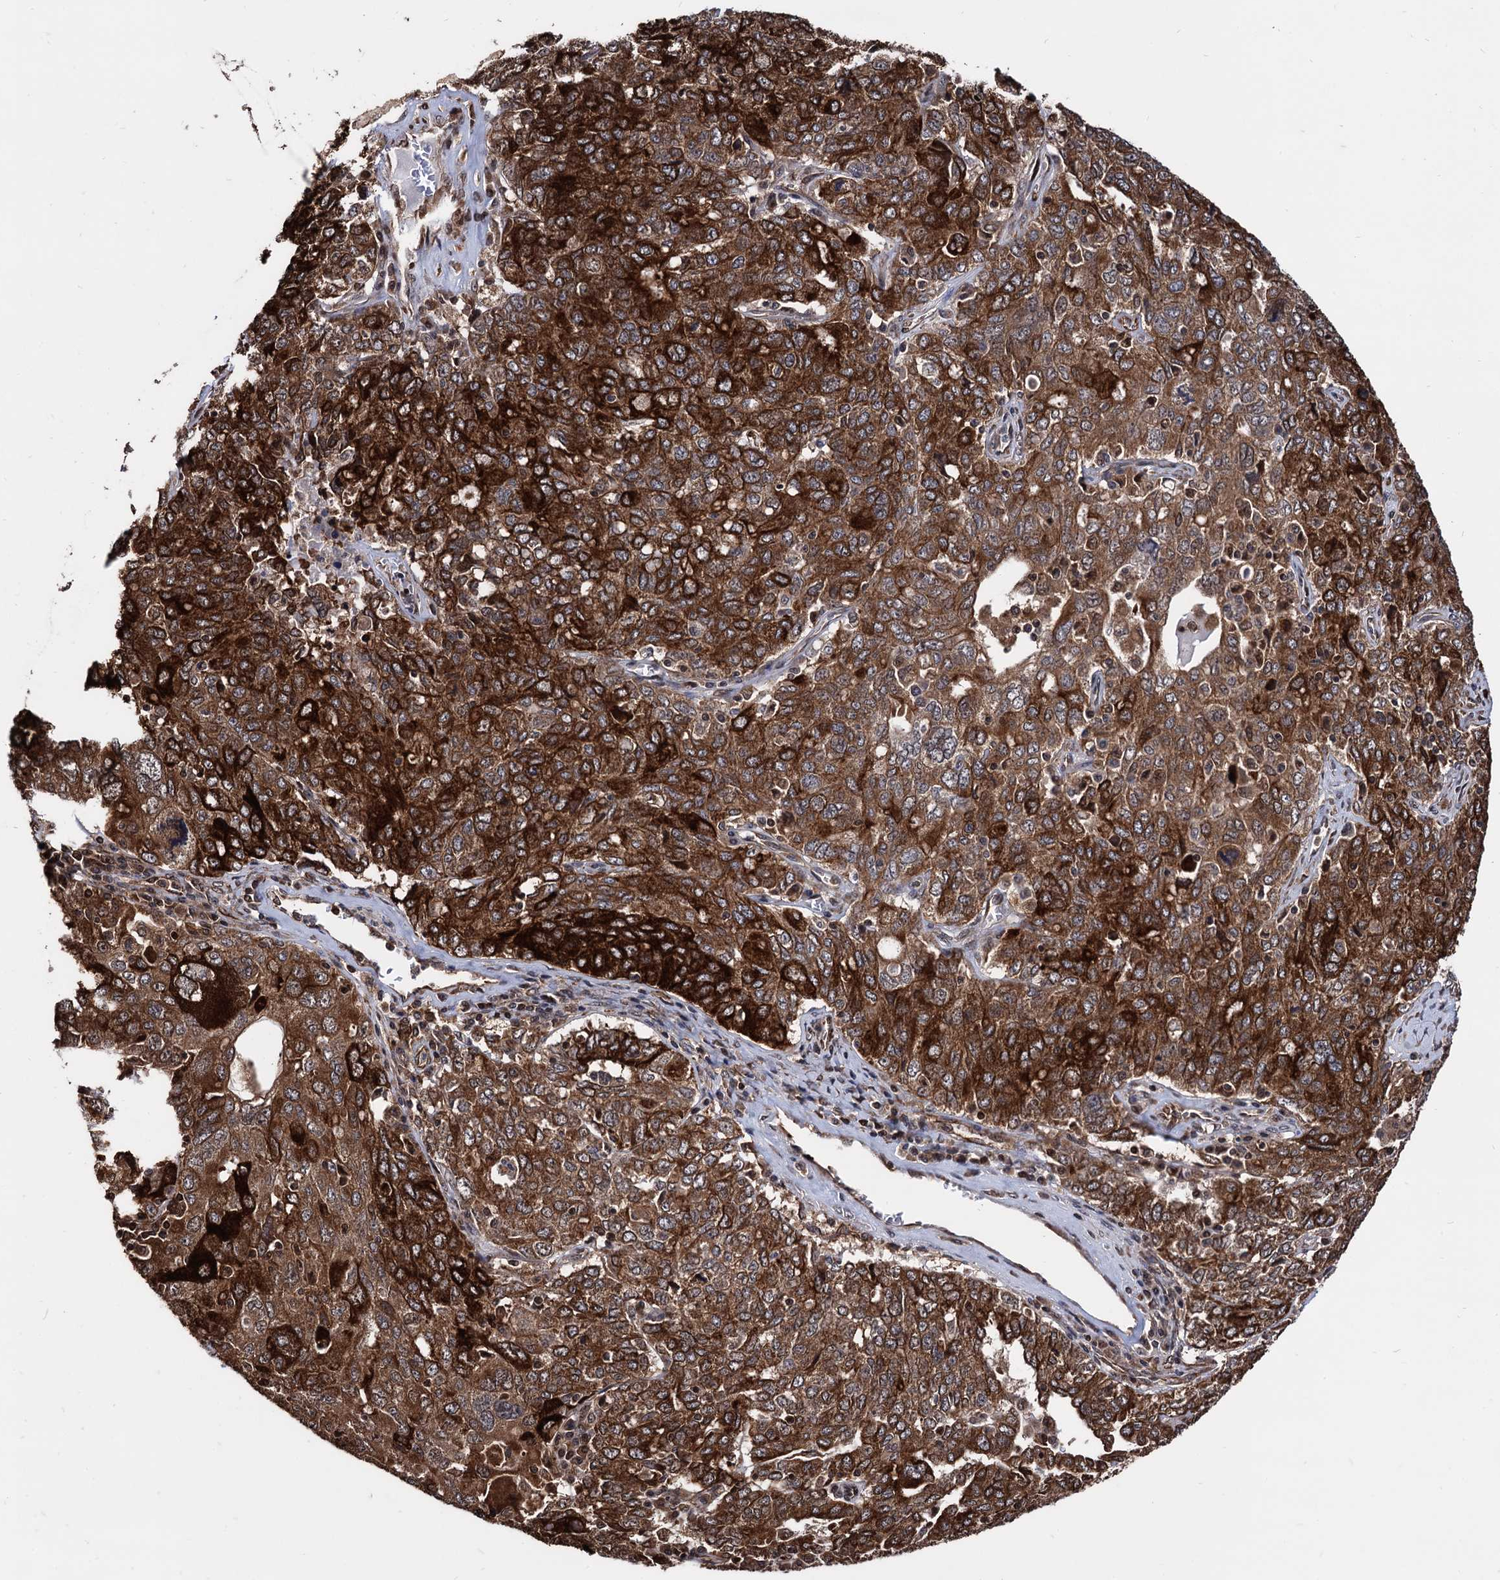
{"staining": {"intensity": "strong", "quantity": ">75%", "location": "cytoplasmic/membranous"}, "tissue": "ovarian cancer", "cell_type": "Tumor cells", "image_type": "cancer", "snomed": [{"axis": "morphology", "description": "Carcinoma, endometroid"}, {"axis": "topography", "description": "Ovary"}], "caption": "Immunohistochemical staining of human ovarian cancer (endometroid carcinoma) shows strong cytoplasmic/membranous protein expression in about >75% of tumor cells.", "gene": "ANKRD12", "patient": {"sex": "female", "age": 62}}